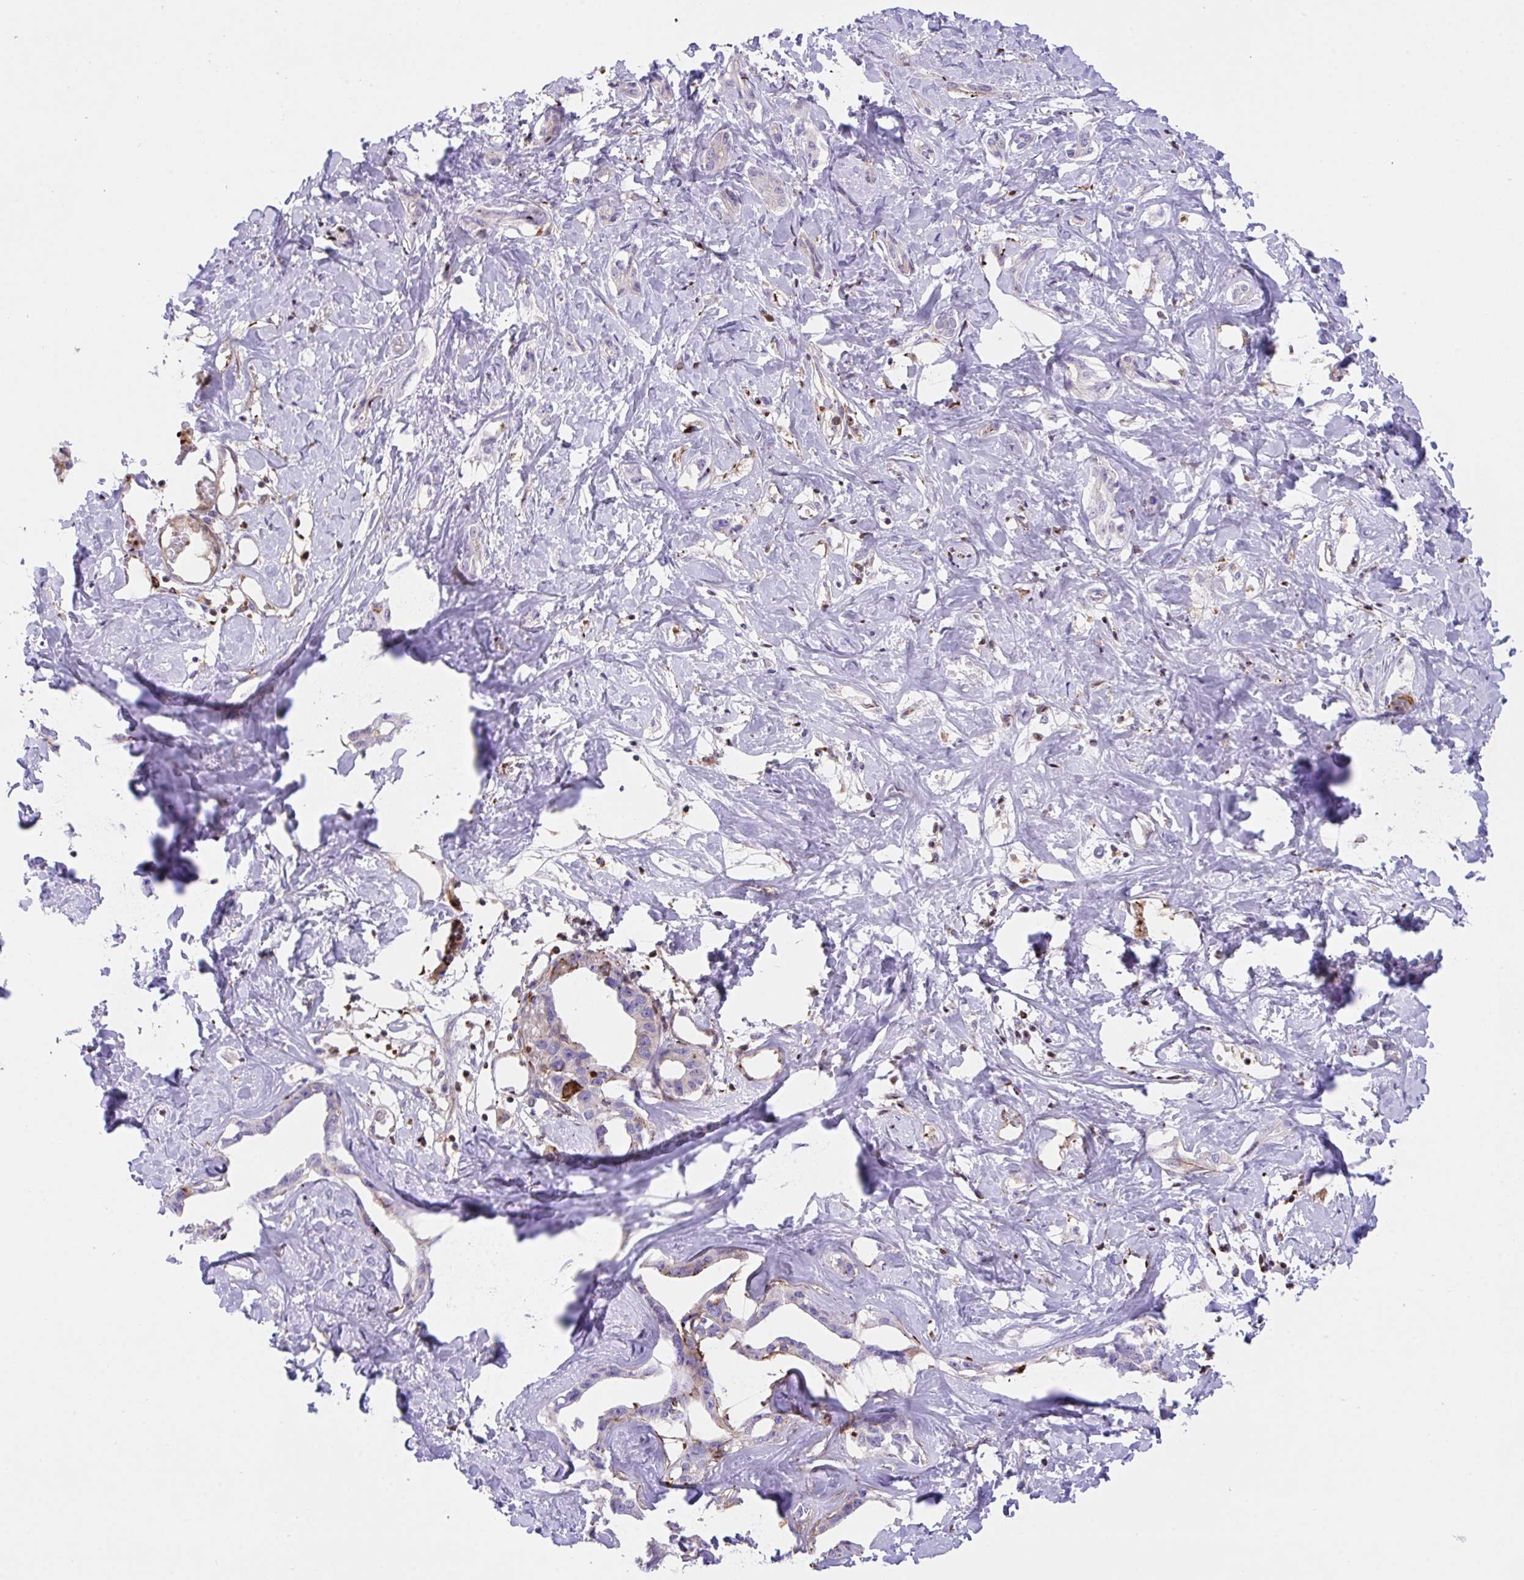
{"staining": {"intensity": "weak", "quantity": "<25%", "location": "cytoplasmic/membranous"}, "tissue": "liver cancer", "cell_type": "Tumor cells", "image_type": "cancer", "snomed": [{"axis": "morphology", "description": "Cholangiocarcinoma"}, {"axis": "topography", "description": "Liver"}], "caption": "Immunohistochemistry histopathology image of neoplastic tissue: liver cancer (cholangiocarcinoma) stained with DAB (3,3'-diaminobenzidine) shows no significant protein staining in tumor cells.", "gene": "PPIH", "patient": {"sex": "male", "age": 59}}